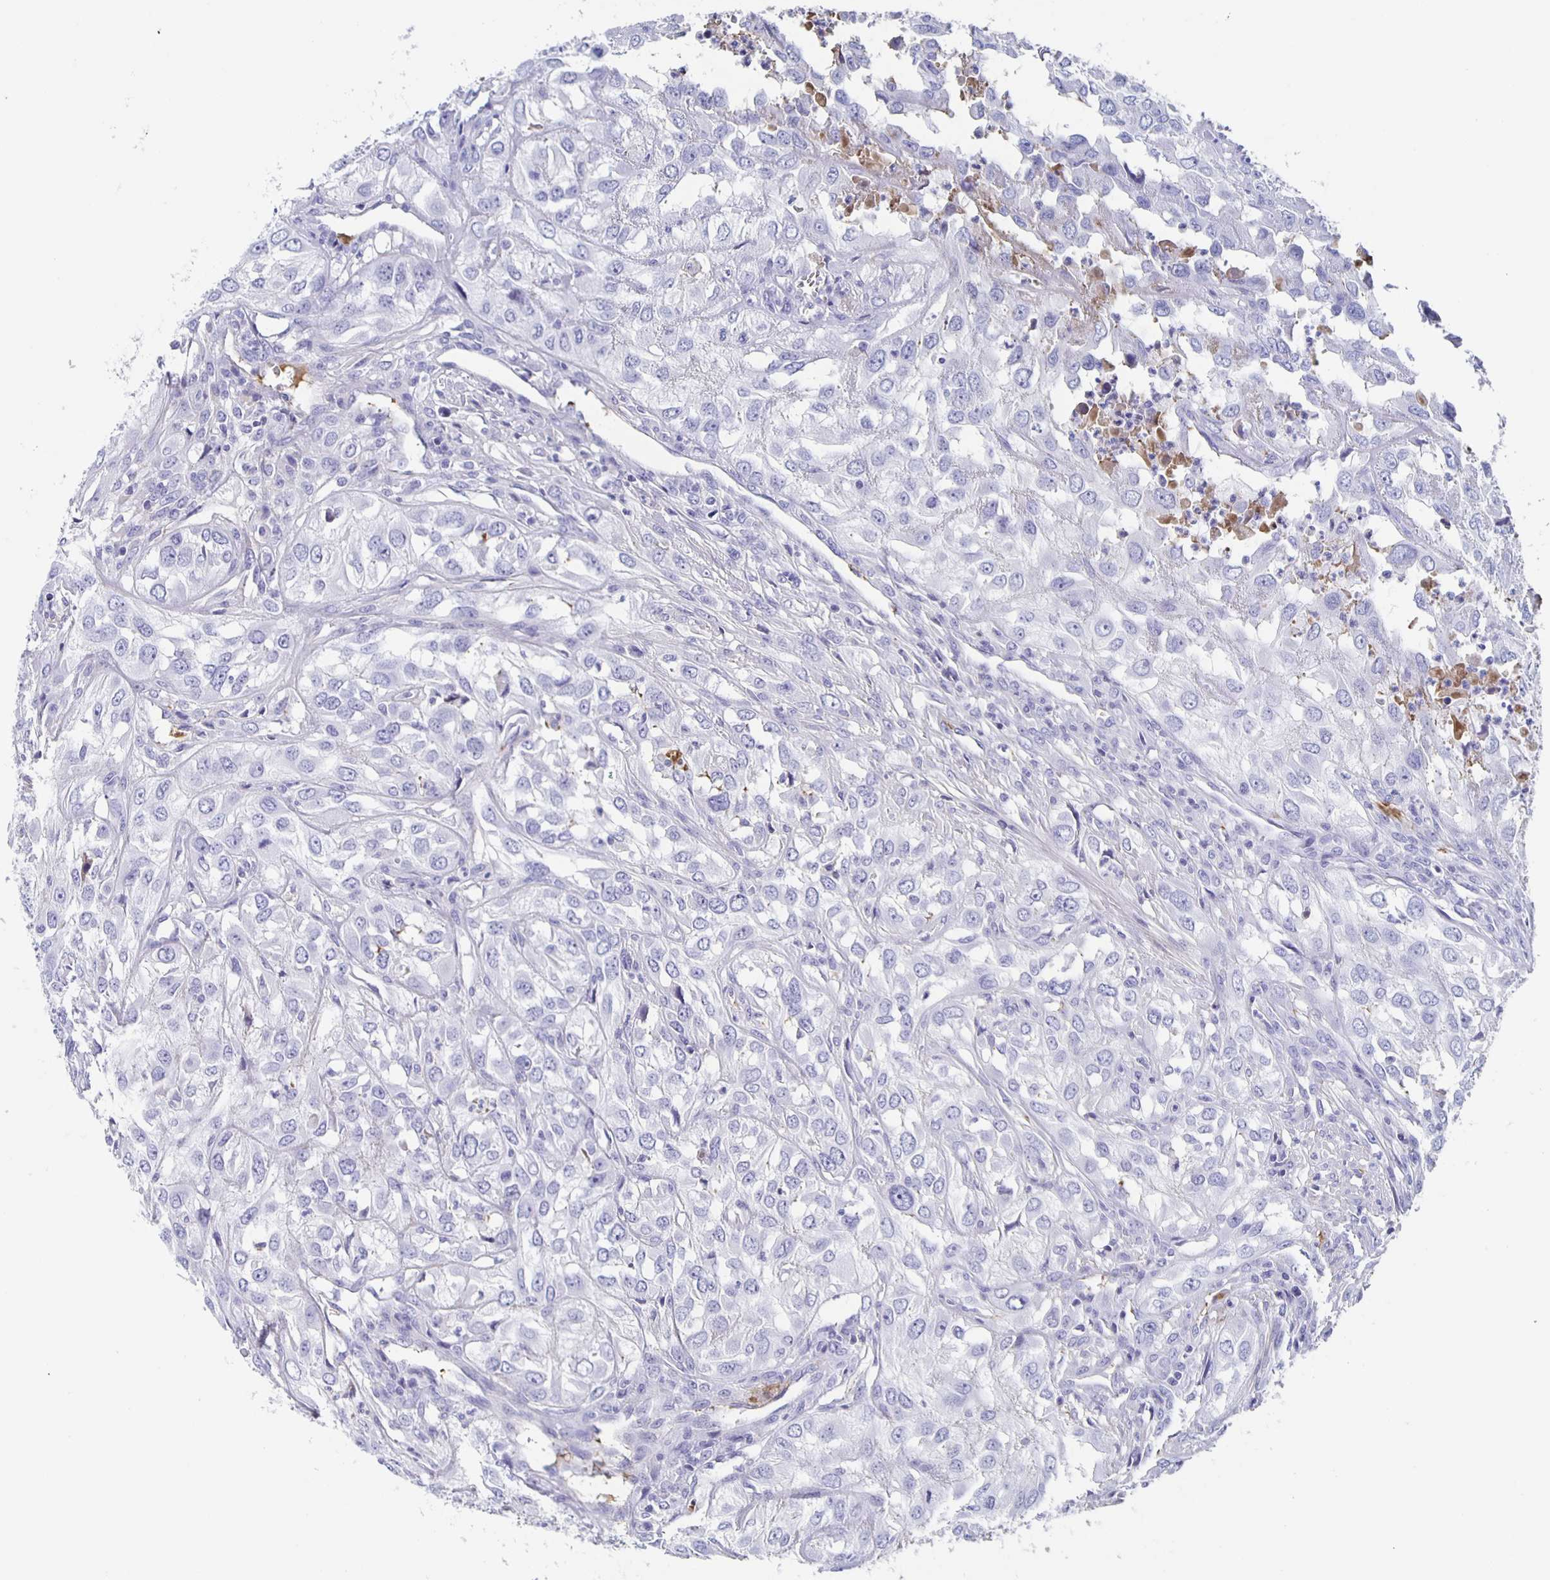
{"staining": {"intensity": "negative", "quantity": "none", "location": "none"}, "tissue": "urothelial cancer", "cell_type": "Tumor cells", "image_type": "cancer", "snomed": [{"axis": "morphology", "description": "Urothelial carcinoma, High grade"}, {"axis": "topography", "description": "Urinary bladder"}], "caption": "The histopathology image exhibits no staining of tumor cells in urothelial cancer.", "gene": "FGA", "patient": {"sex": "male", "age": 67}}